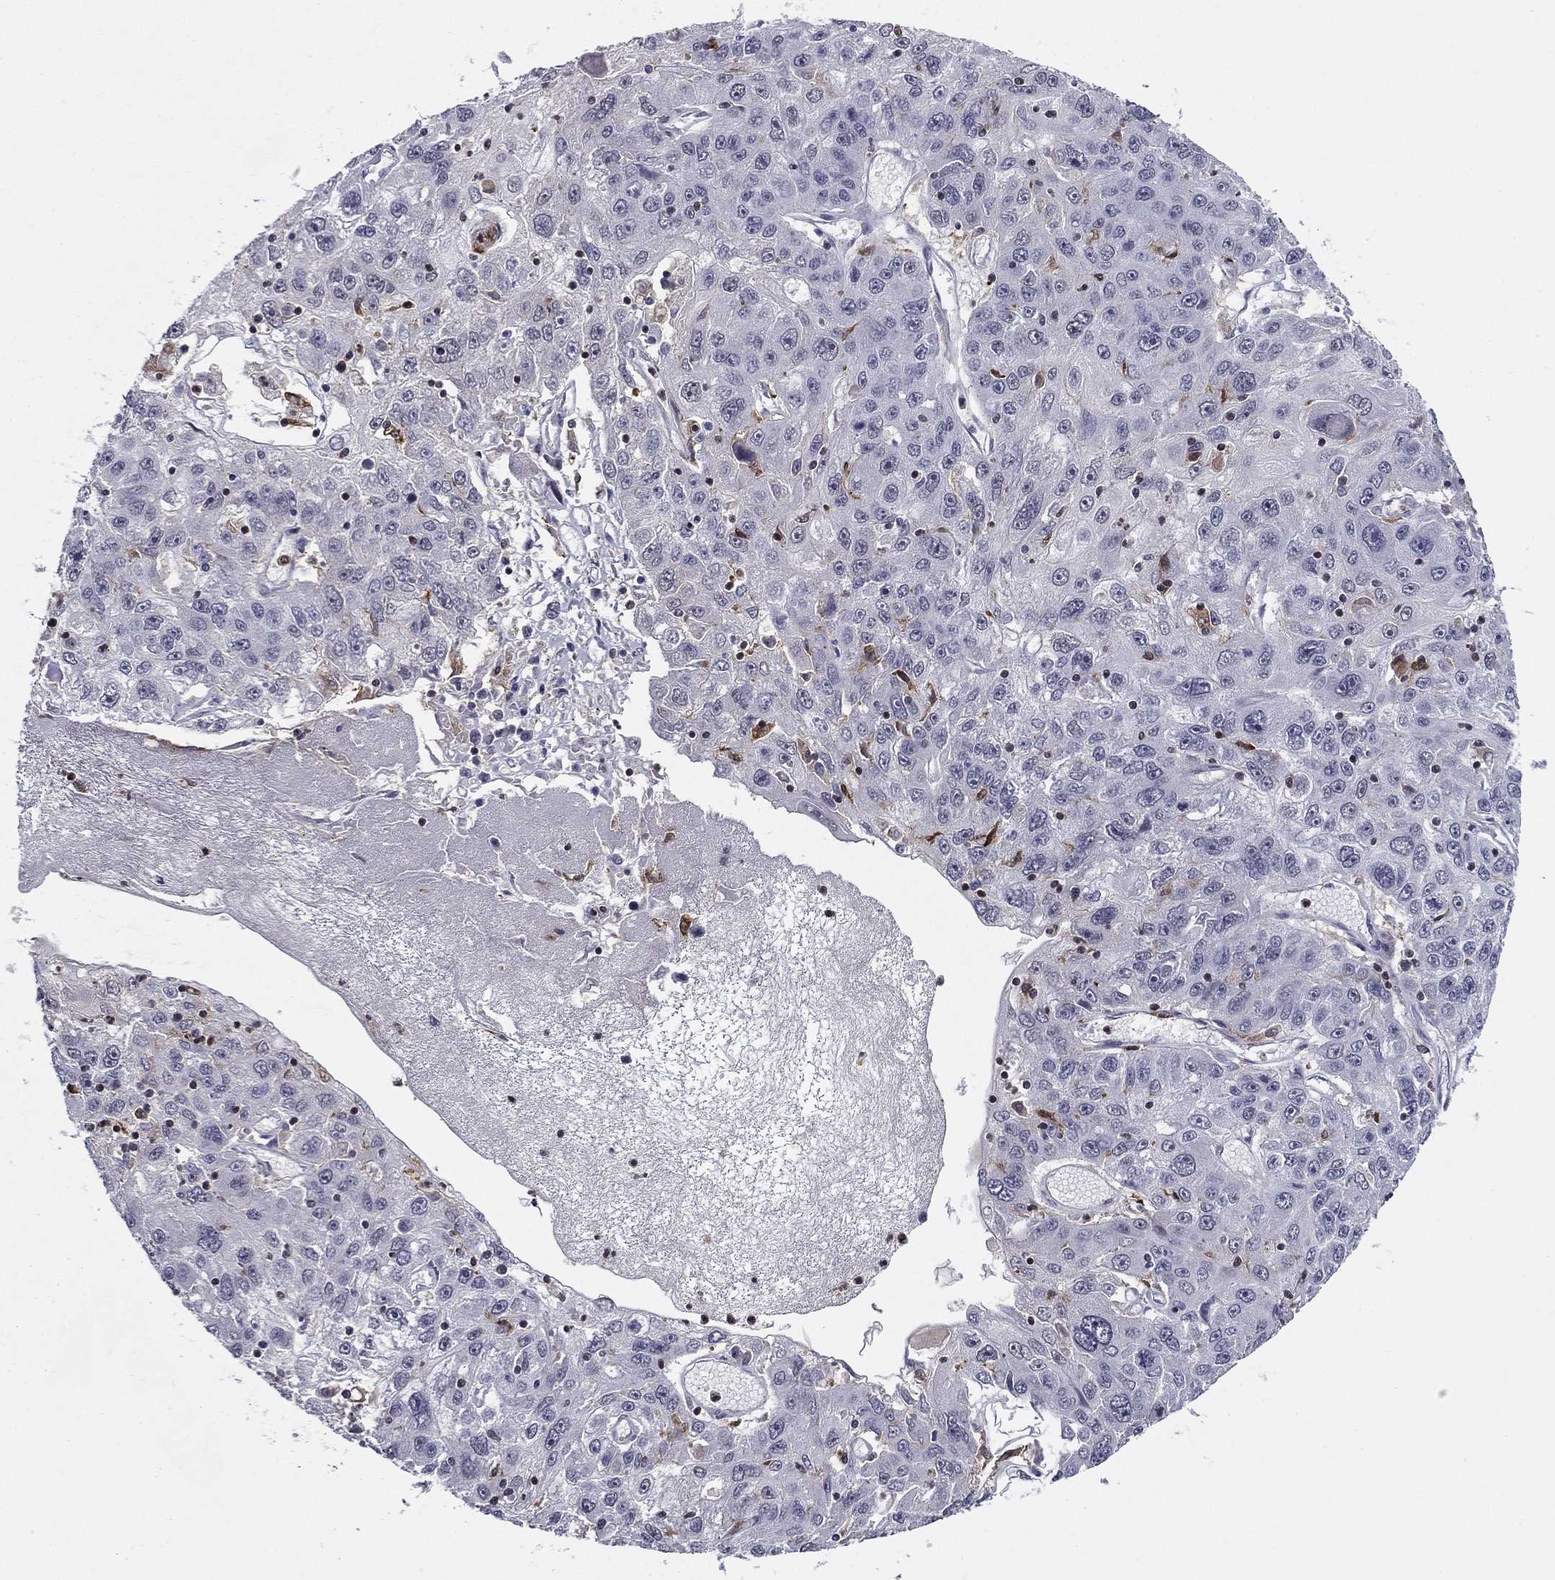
{"staining": {"intensity": "negative", "quantity": "none", "location": "none"}, "tissue": "stomach cancer", "cell_type": "Tumor cells", "image_type": "cancer", "snomed": [{"axis": "morphology", "description": "Adenocarcinoma, NOS"}, {"axis": "topography", "description": "Stomach"}], "caption": "Stomach cancer (adenocarcinoma) was stained to show a protein in brown. There is no significant staining in tumor cells.", "gene": "PLCB2", "patient": {"sex": "male", "age": 56}}